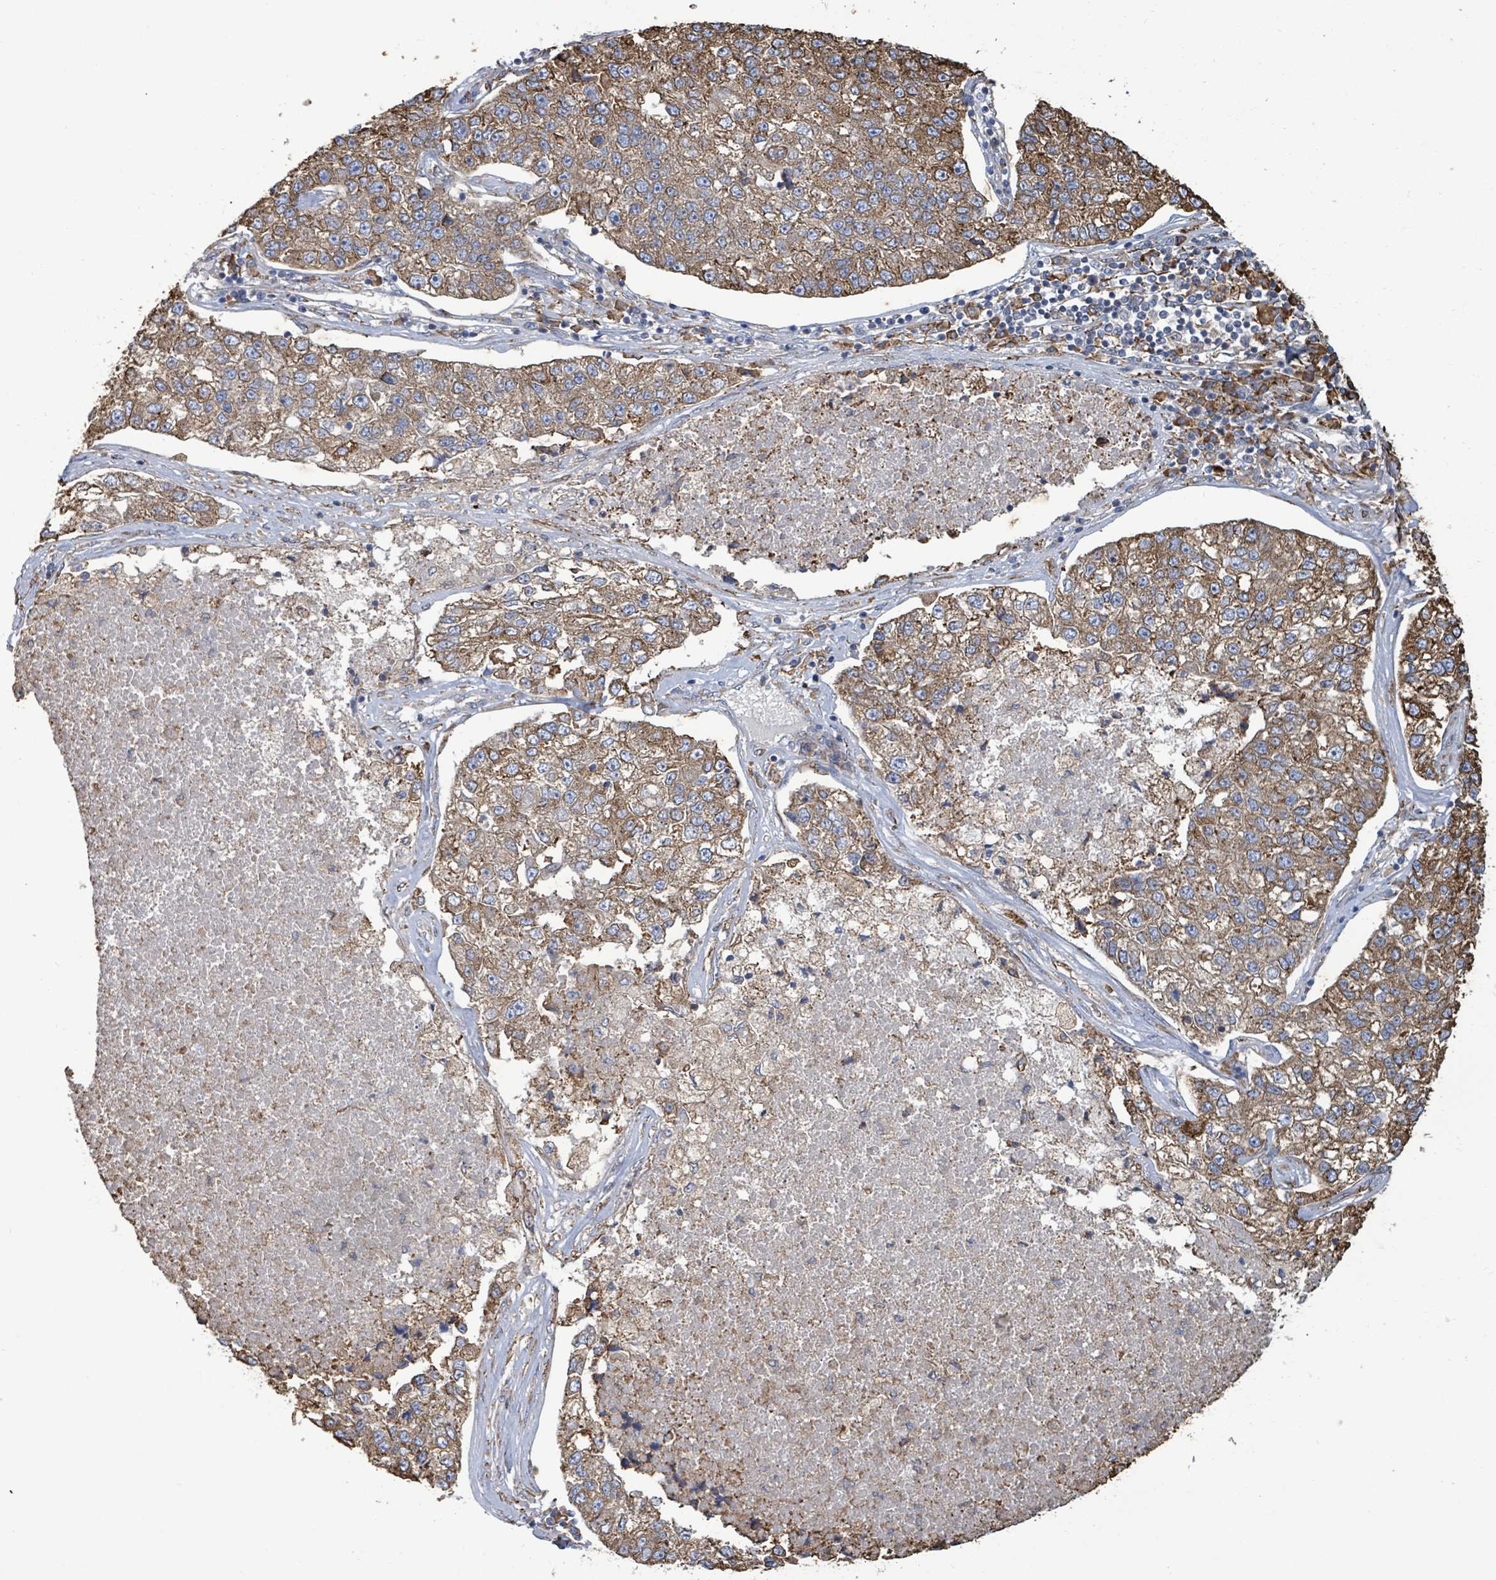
{"staining": {"intensity": "moderate", "quantity": ">75%", "location": "cytoplasmic/membranous"}, "tissue": "lung cancer", "cell_type": "Tumor cells", "image_type": "cancer", "snomed": [{"axis": "morphology", "description": "Adenocarcinoma, NOS"}, {"axis": "topography", "description": "Lung"}], "caption": "Brown immunohistochemical staining in lung cancer reveals moderate cytoplasmic/membranous positivity in approximately >75% of tumor cells.", "gene": "RFPL4A", "patient": {"sex": "male", "age": 49}}